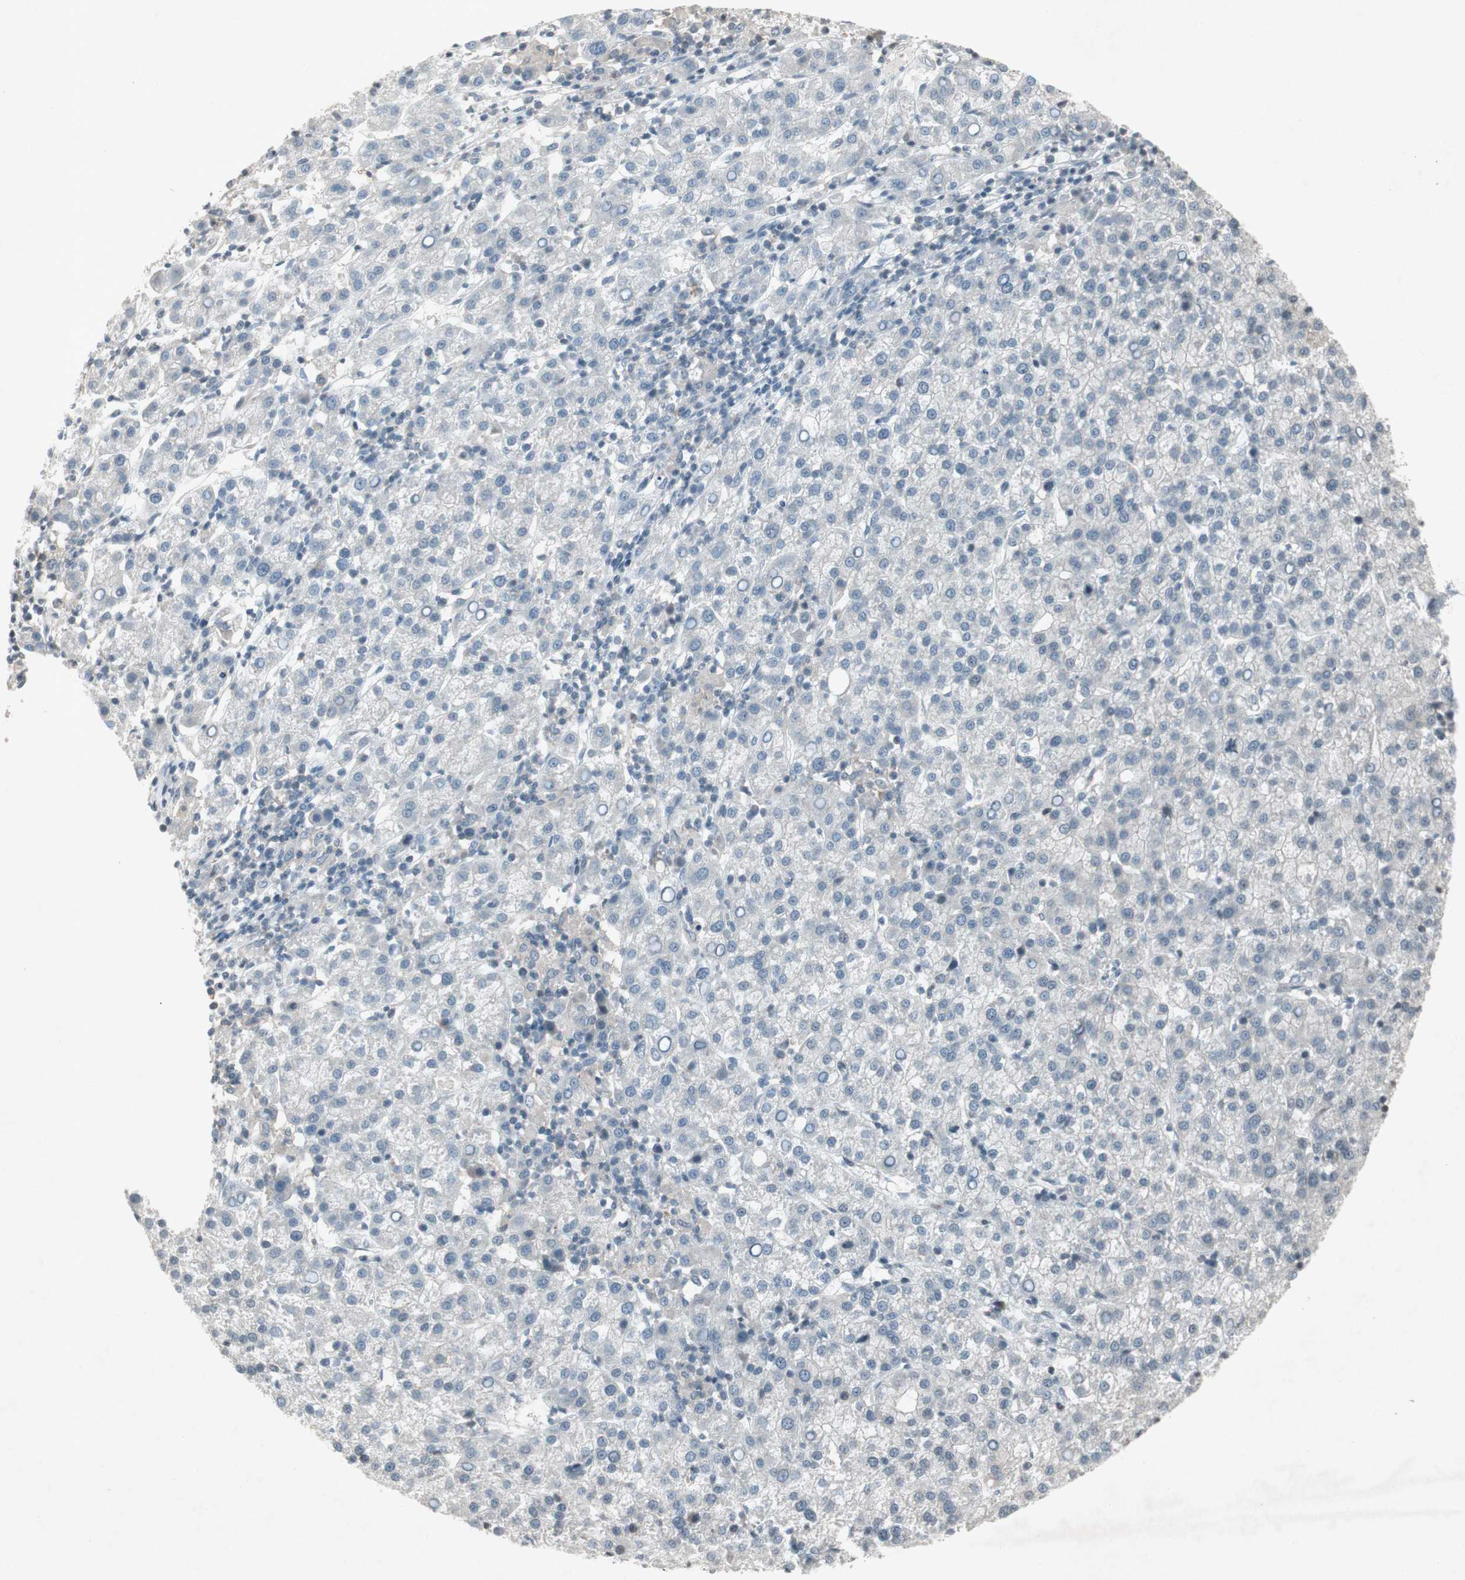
{"staining": {"intensity": "negative", "quantity": "none", "location": "none"}, "tissue": "liver cancer", "cell_type": "Tumor cells", "image_type": "cancer", "snomed": [{"axis": "morphology", "description": "Carcinoma, Hepatocellular, NOS"}, {"axis": "topography", "description": "Liver"}], "caption": "DAB immunohistochemical staining of liver cancer (hepatocellular carcinoma) demonstrates no significant positivity in tumor cells.", "gene": "ARG2", "patient": {"sex": "female", "age": 58}}